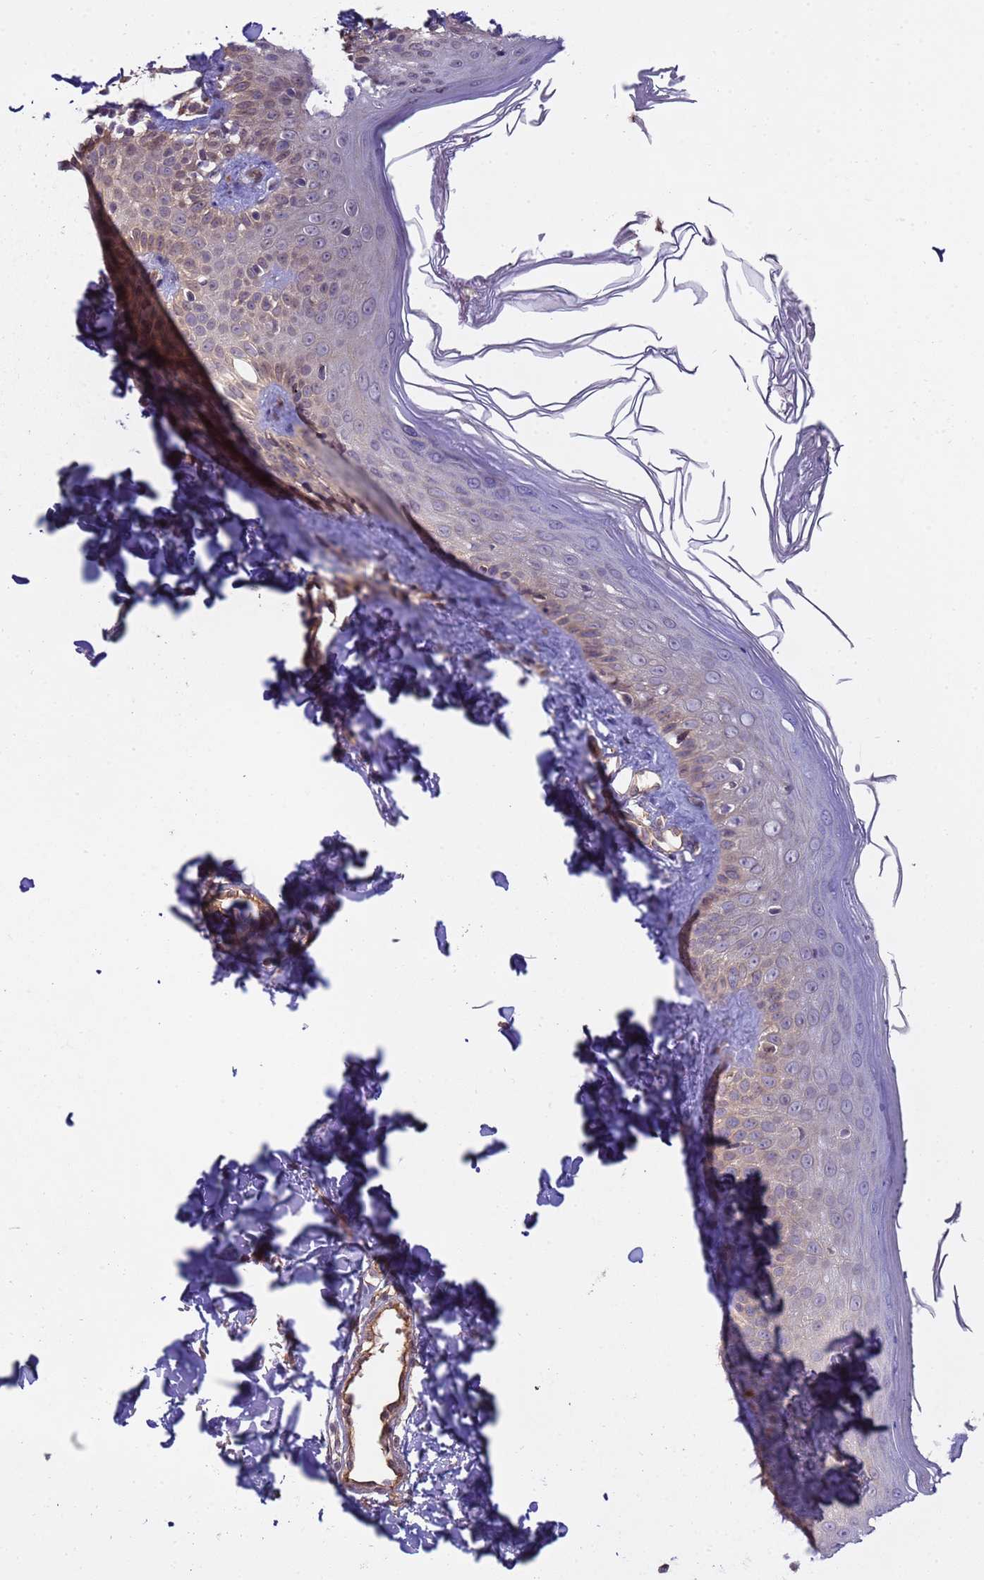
{"staining": {"intensity": "negative", "quantity": "none", "location": "none"}, "tissue": "skin", "cell_type": "Fibroblasts", "image_type": "normal", "snomed": [{"axis": "morphology", "description": "Normal tissue, NOS"}, {"axis": "topography", "description": "Skin"}], "caption": "Immunohistochemical staining of benign skin demonstrates no significant positivity in fibroblasts.", "gene": "SMCO3", "patient": {"sex": "male", "age": 52}}